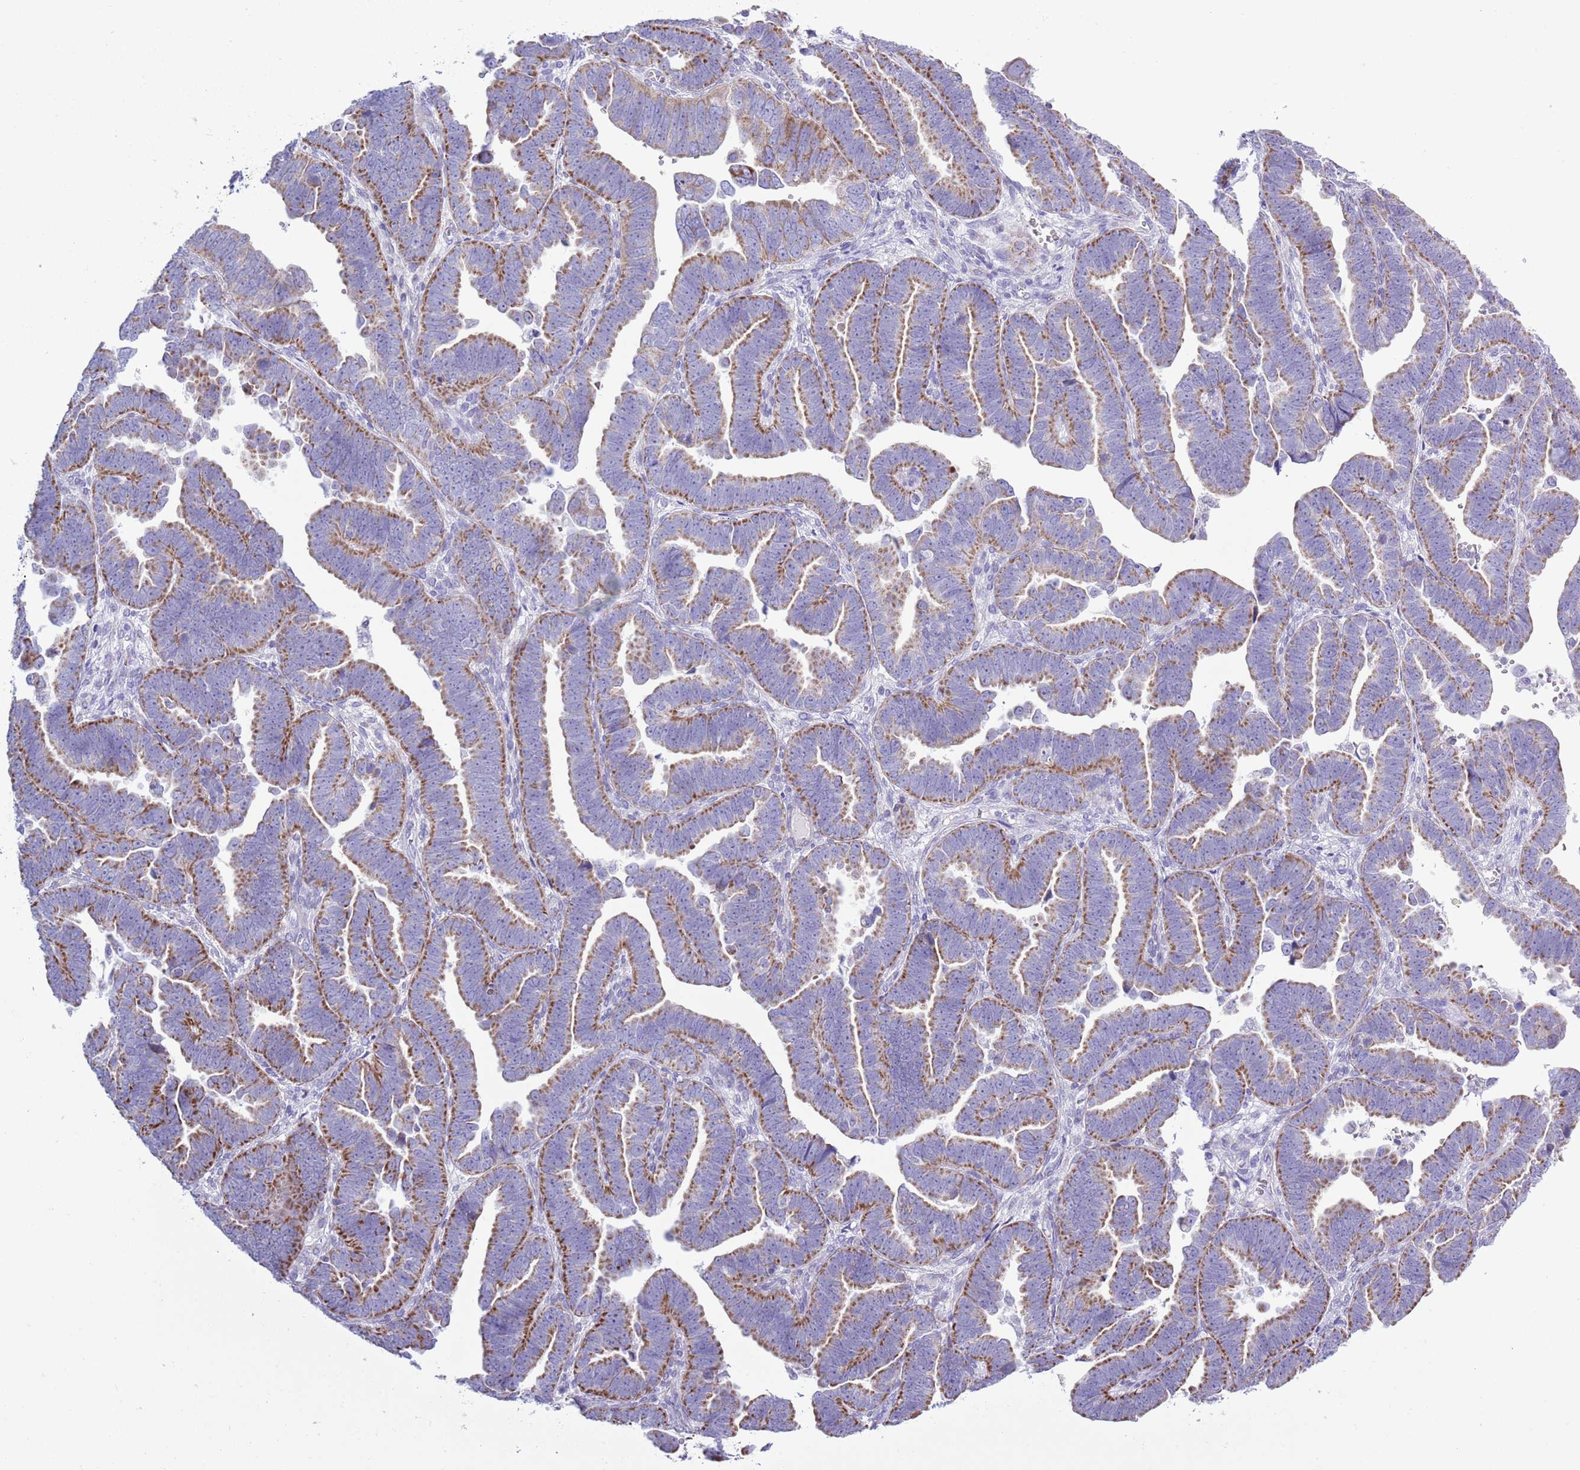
{"staining": {"intensity": "moderate", "quantity": "25%-75%", "location": "cytoplasmic/membranous"}, "tissue": "endometrial cancer", "cell_type": "Tumor cells", "image_type": "cancer", "snomed": [{"axis": "morphology", "description": "Adenocarcinoma, NOS"}, {"axis": "topography", "description": "Endometrium"}], "caption": "Adenocarcinoma (endometrial) tissue shows moderate cytoplasmic/membranous staining in about 25%-75% of tumor cells, visualized by immunohistochemistry.", "gene": "MOCOS", "patient": {"sex": "female", "age": 75}}